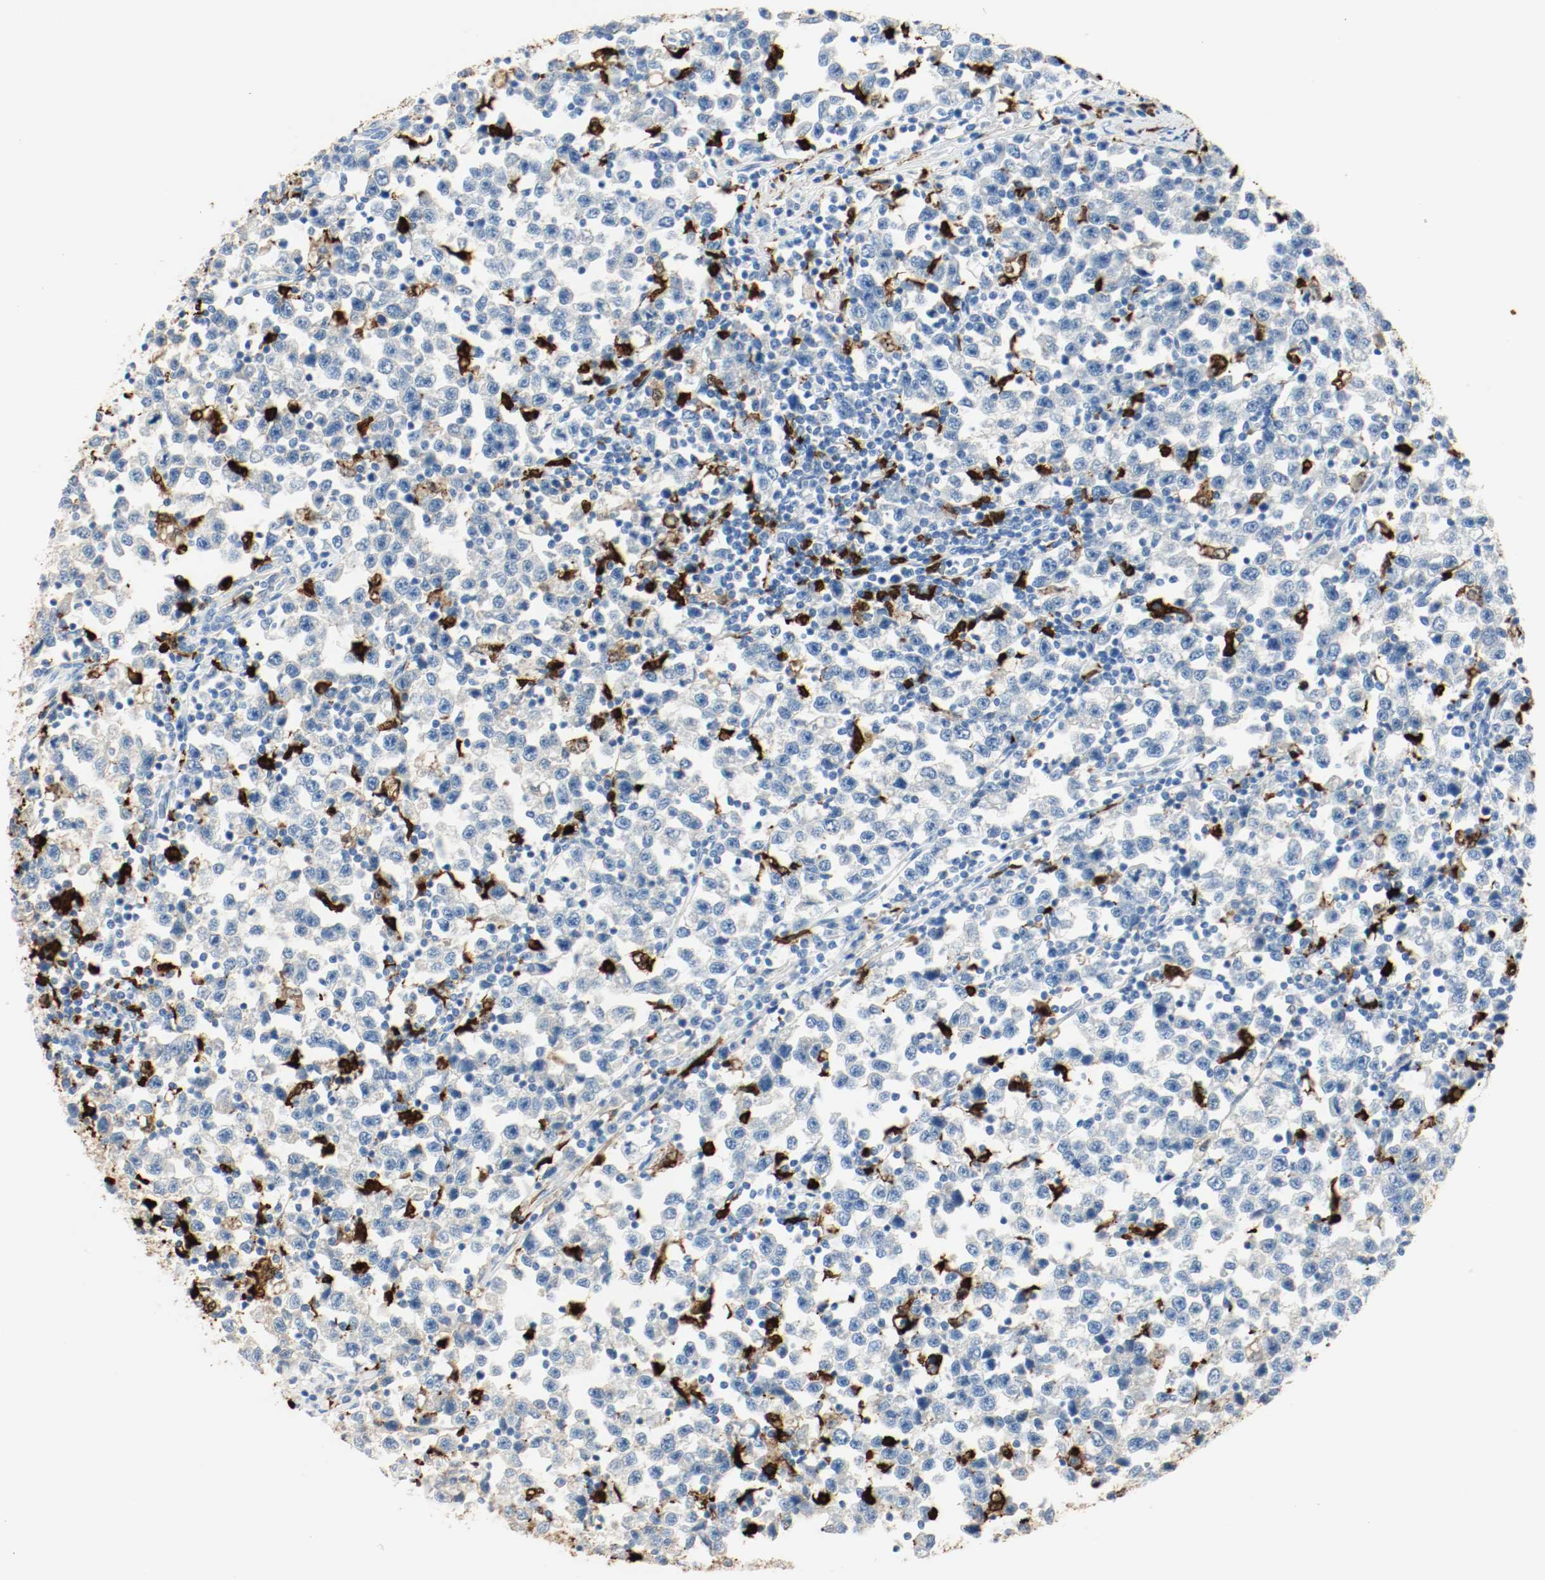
{"staining": {"intensity": "negative", "quantity": "none", "location": "none"}, "tissue": "testis cancer", "cell_type": "Tumor cells", "image_type": "cancer", "snomed": [{"axis": "morphology", "description": "Seminoma, NOS"}, {"axis": "topography", "description": "Testis"}], "caption": "Immunohistochemistry image of neoplastic tissue: human seminoma (testis) stained with DAB (3,3'-diaminobenzidine) shows no significant protein expression in tumor cells.", "gene": "S100A9", "patient": {"sex": "male", "age": 43}}